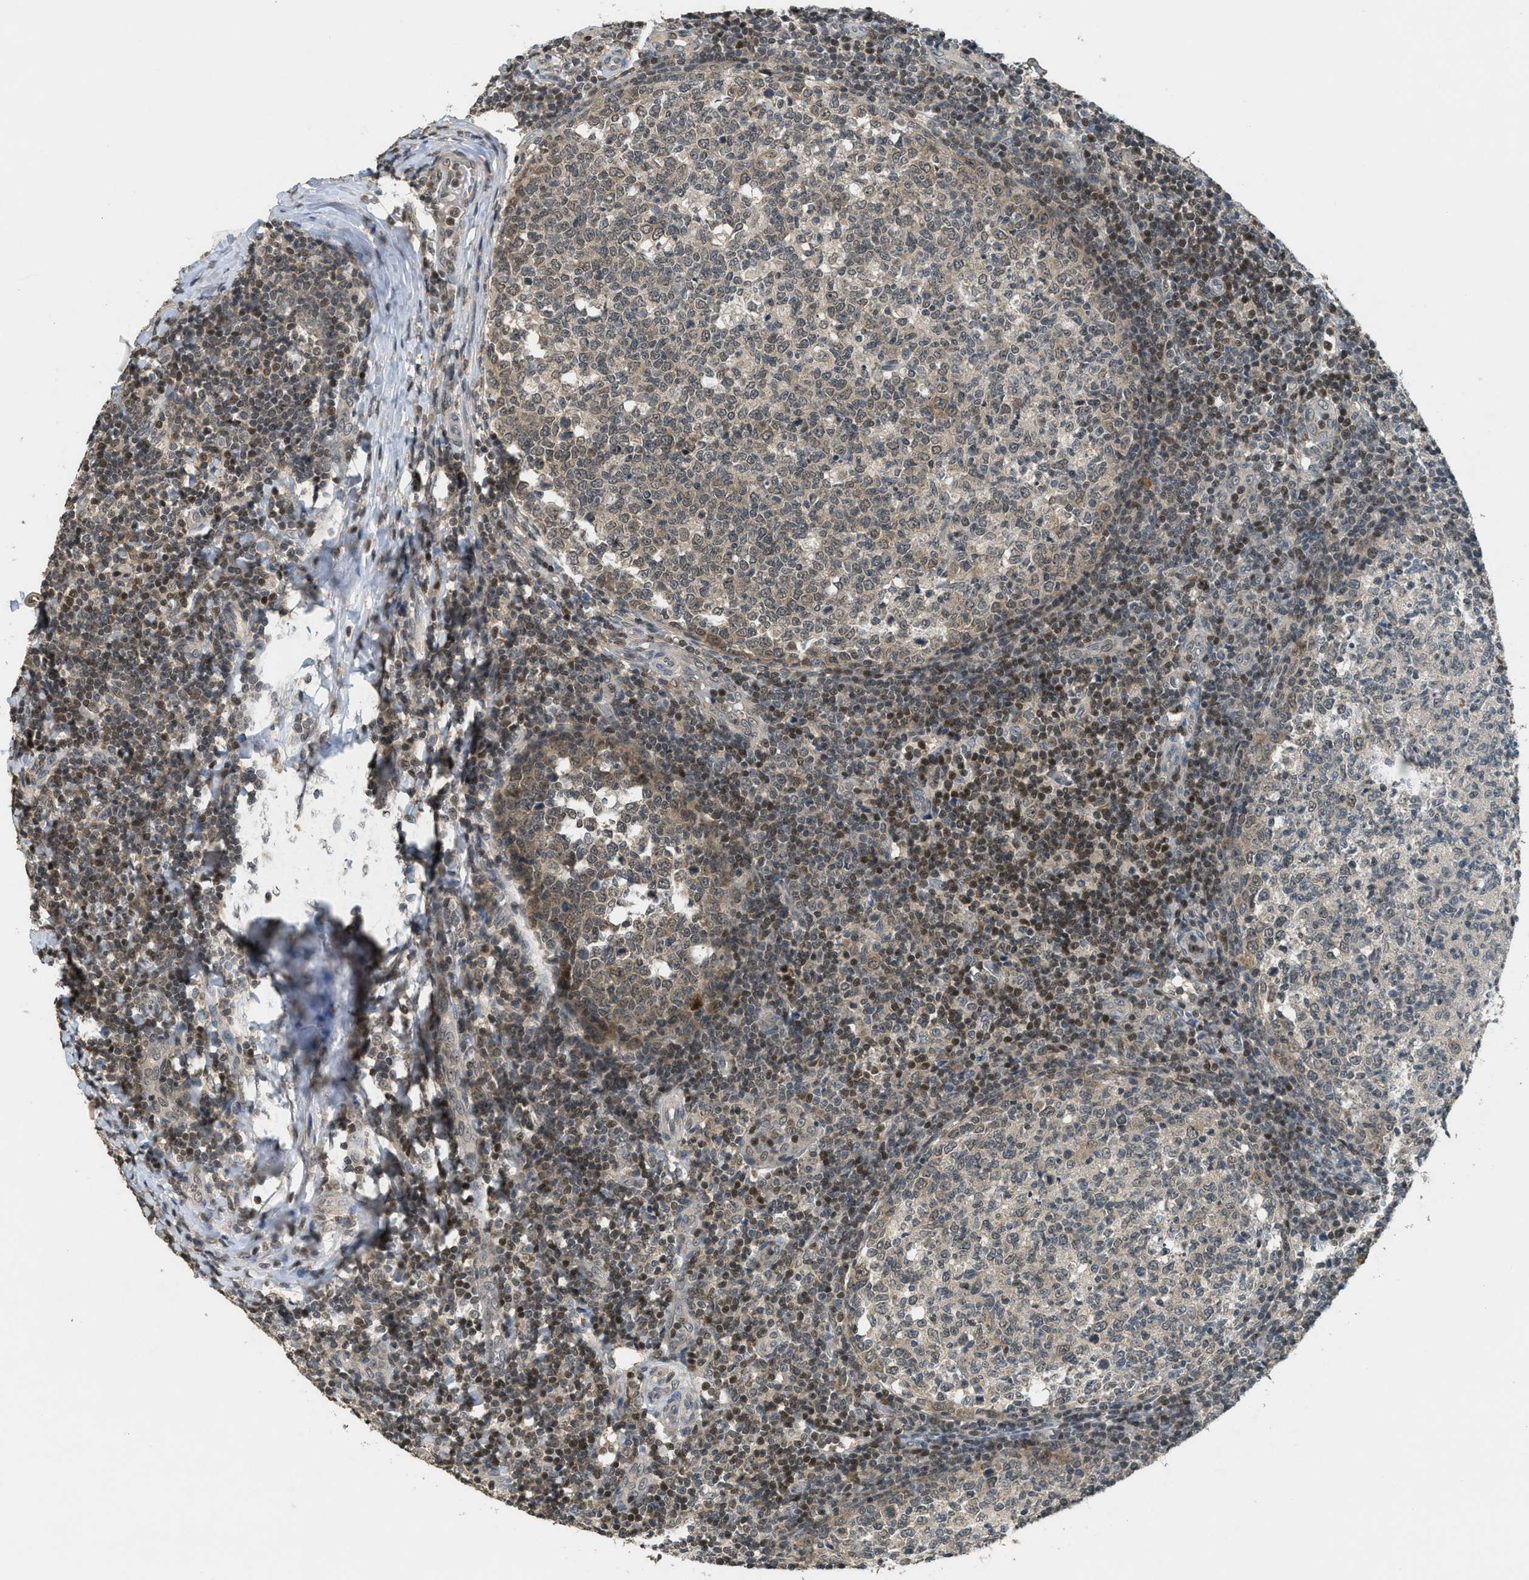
{"staining": {"intensity": "weak", "quantity": ">75%", "location": "cytoplasmic/membranous,nuclear"}, "tissue": "tonsil", "cell_type": "Germinal center cells", "image_type": "normal", "snomed": [{"axis": "morphology", "description": "Normal tissue, NOS"}, {"axis": "topography", "description": "Tonsil"}], "caption": "Tonsil stained for a protein reveals weak cytoplasmic/membranous,nuclear positivity in germinal center cells. (Stains: DAB (3,3'-diaminobenzidine) in brown, nuclei in blue, Microscopy: brightfield microscopy at high magnification).", "gene": "DNAJB1", "patient": {"sex": "female", "age": 19}}